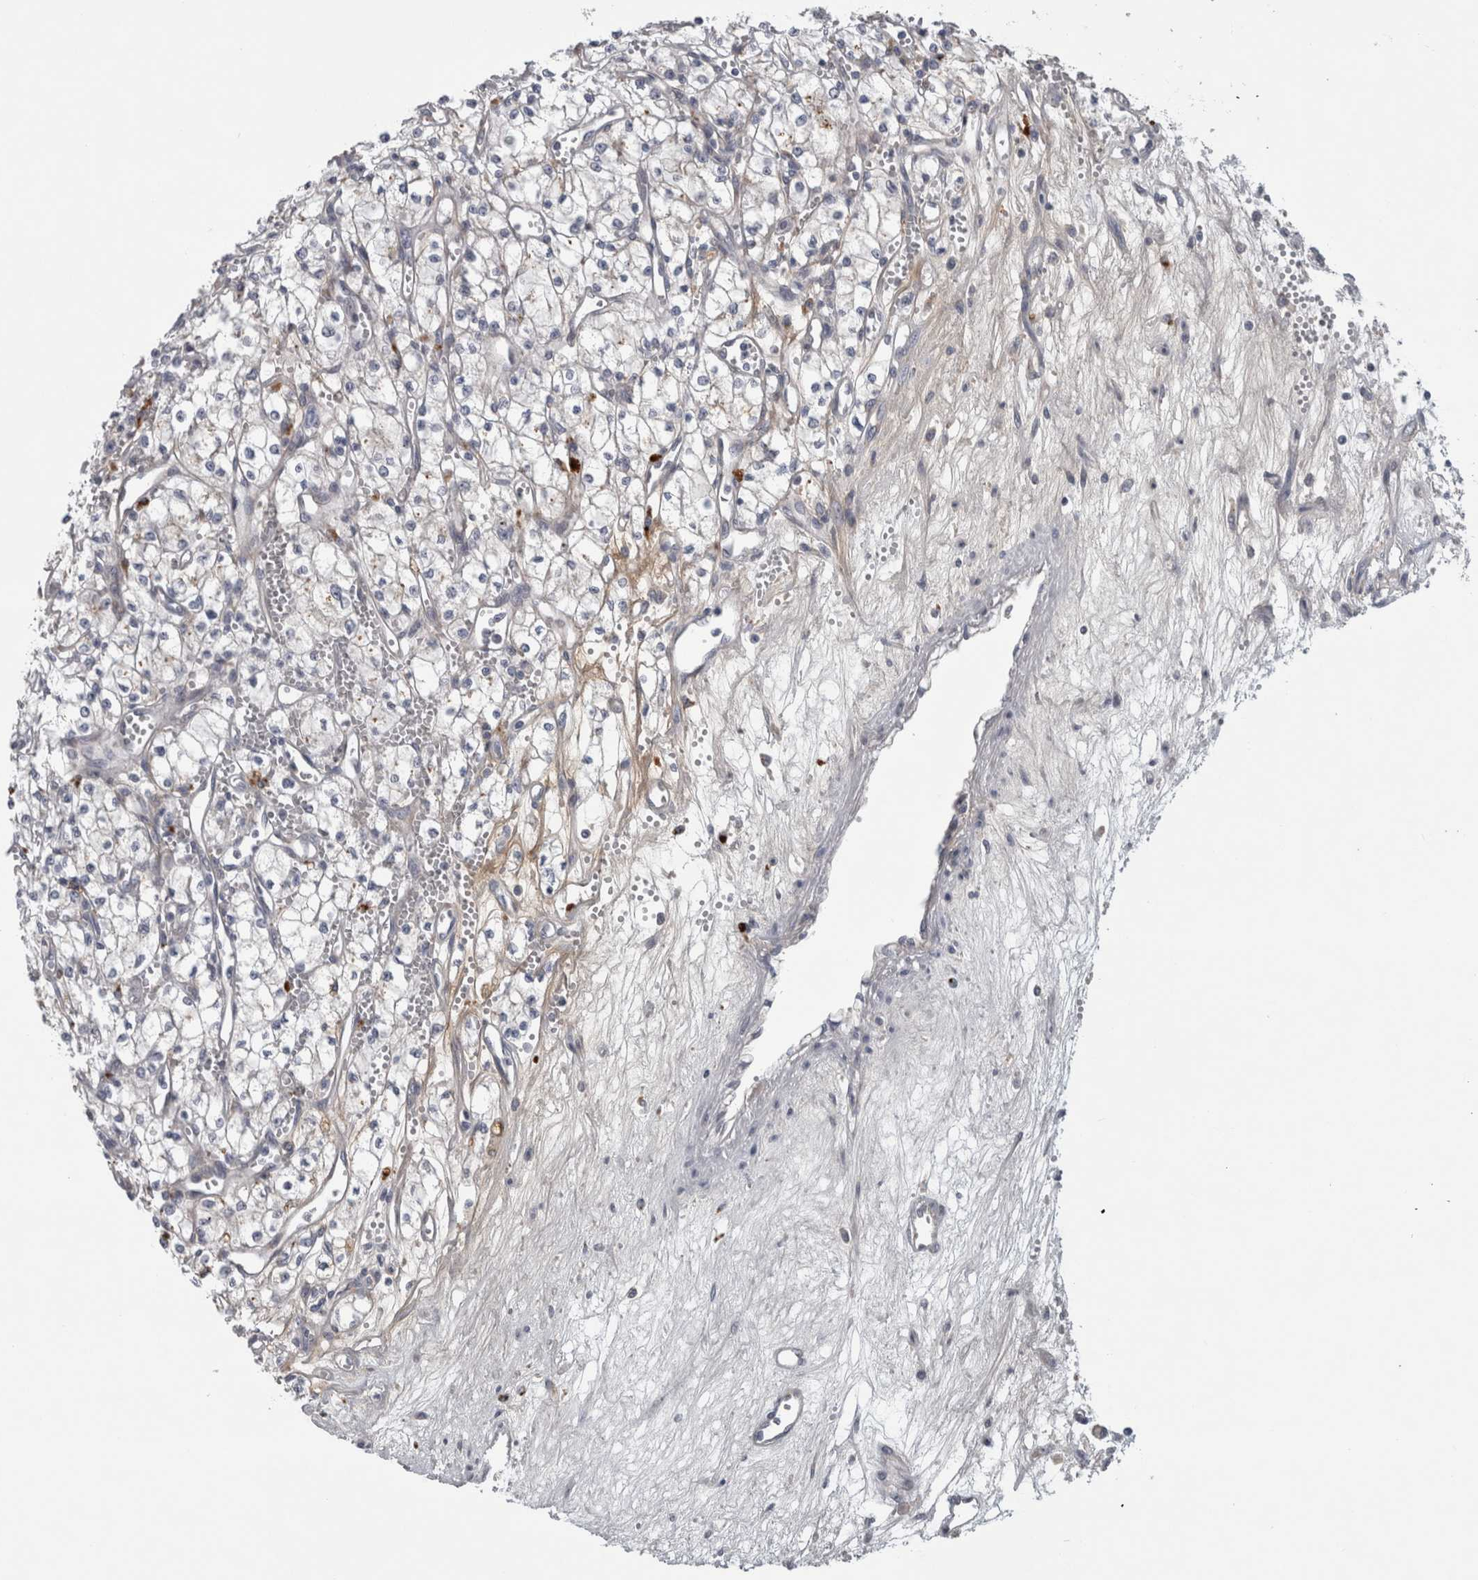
{"staining": {"intensity": "negative", "quantity": "none", "location": "none"}, "tissue": "renal cancer", "cell_type": "Tumor cells", "image_type": "cancer", "snomed": [{"axis": "morphology", "description": "Adenocarcinoma, NOS"}, {"axis": "topography", "description": "Kidney"}], "caption": "The immunohistochemistry (IHC) image has no significant positivity in tumor cells of renal adenocarcinoma tissue. Nuclei are stained in blue.", "gene": "ATXN2", "patient": {"sex": "male", "age": 59}}